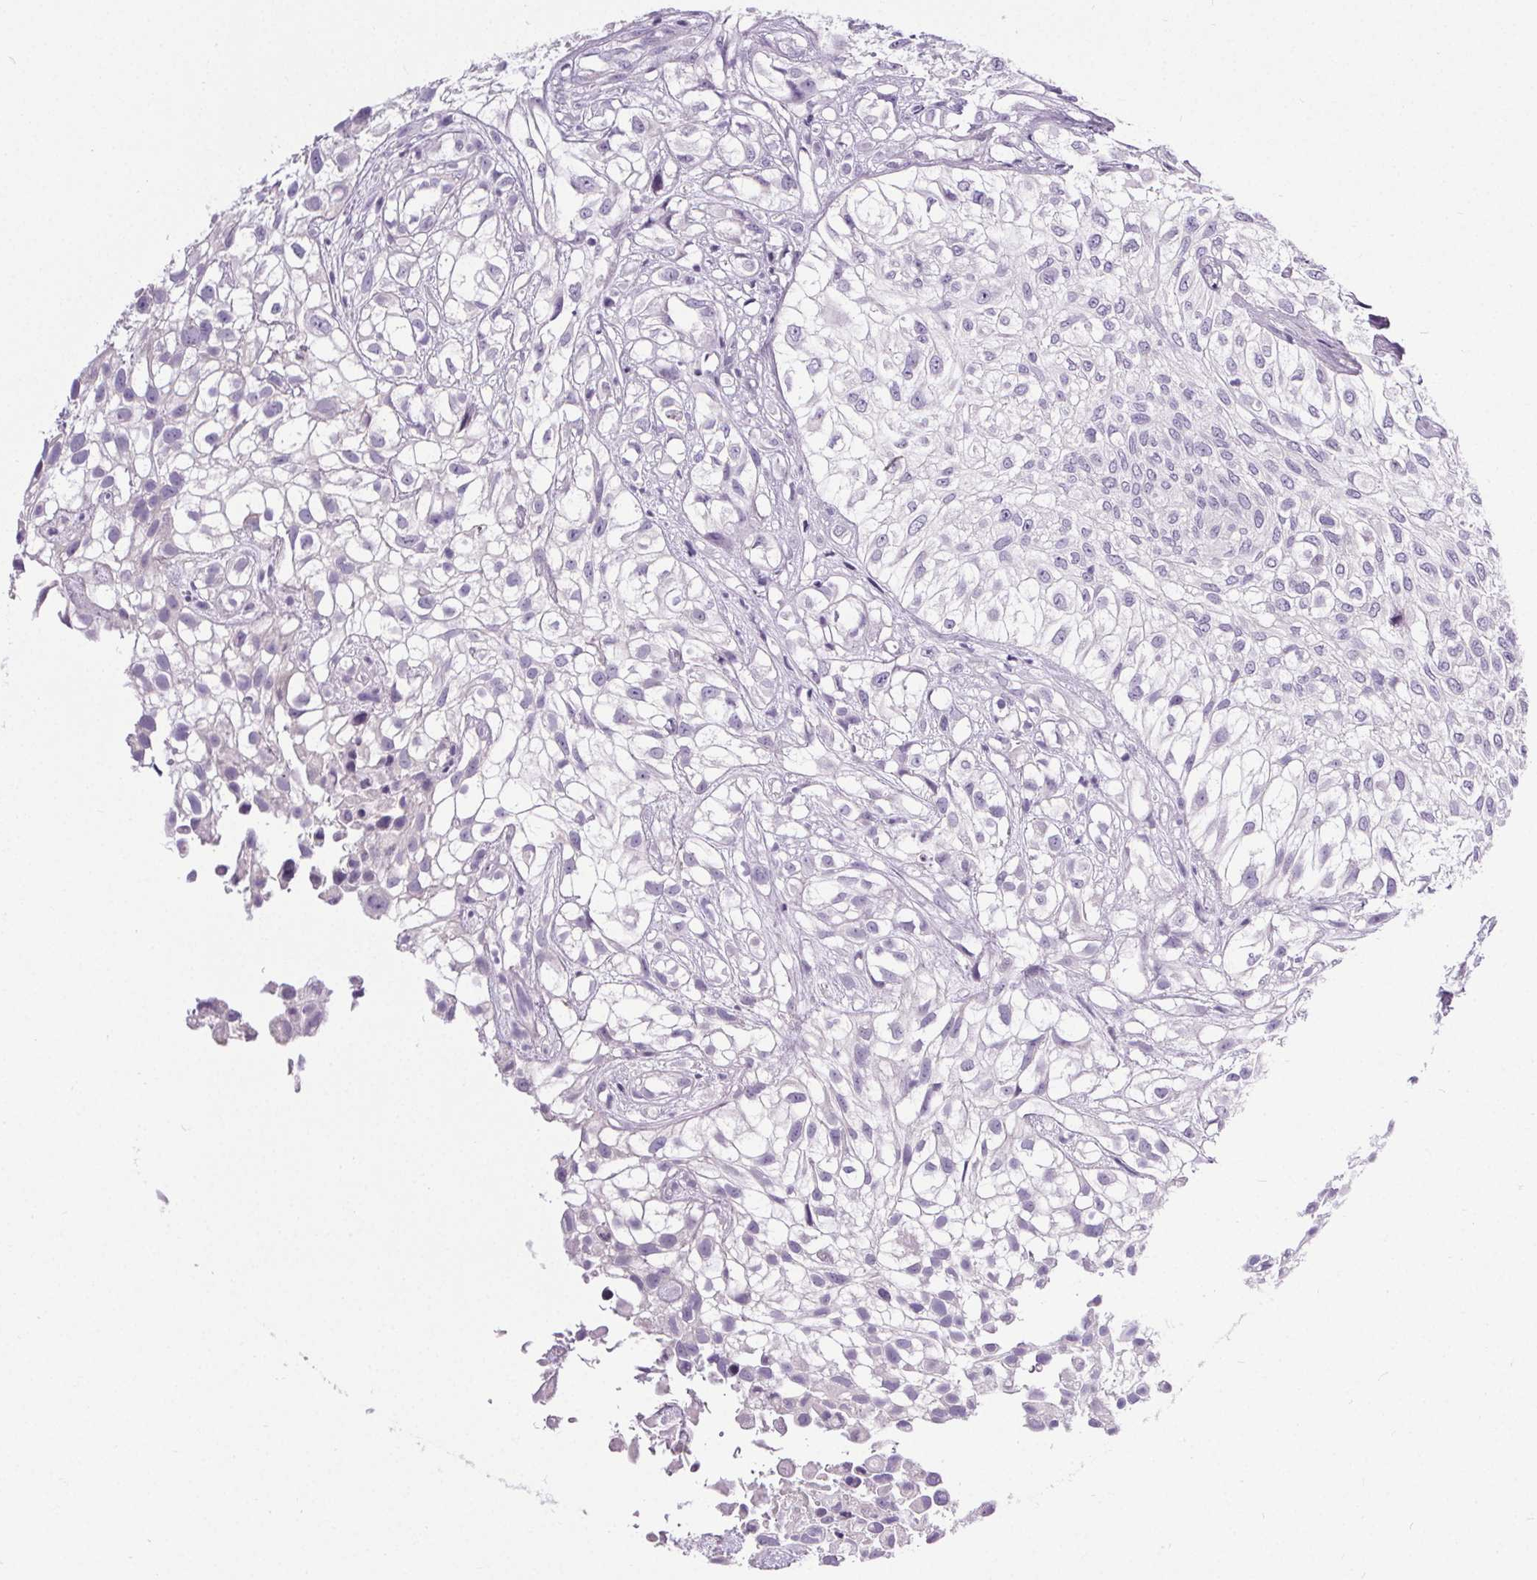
{"staining": {"intensity": "negative", "quantity": "none", "location": "none"}, "tissue": "urothelial cancer", "cell_type": "Tumor cells", "image_type": "cancer", "snomed": [{"axis": "morphology", "description": "Urothelial carcinoma, High grade"}, {"axis": "topography", "description": "Urinary bladder"}], "caption": "Immunohistochemistry histopathology image of urothelial cancer stained for a protein (brown), which demonstrates no staining in tumor cells.", "gene": "ELAVL2", "patient": {"sex": "male", "age": 56}}